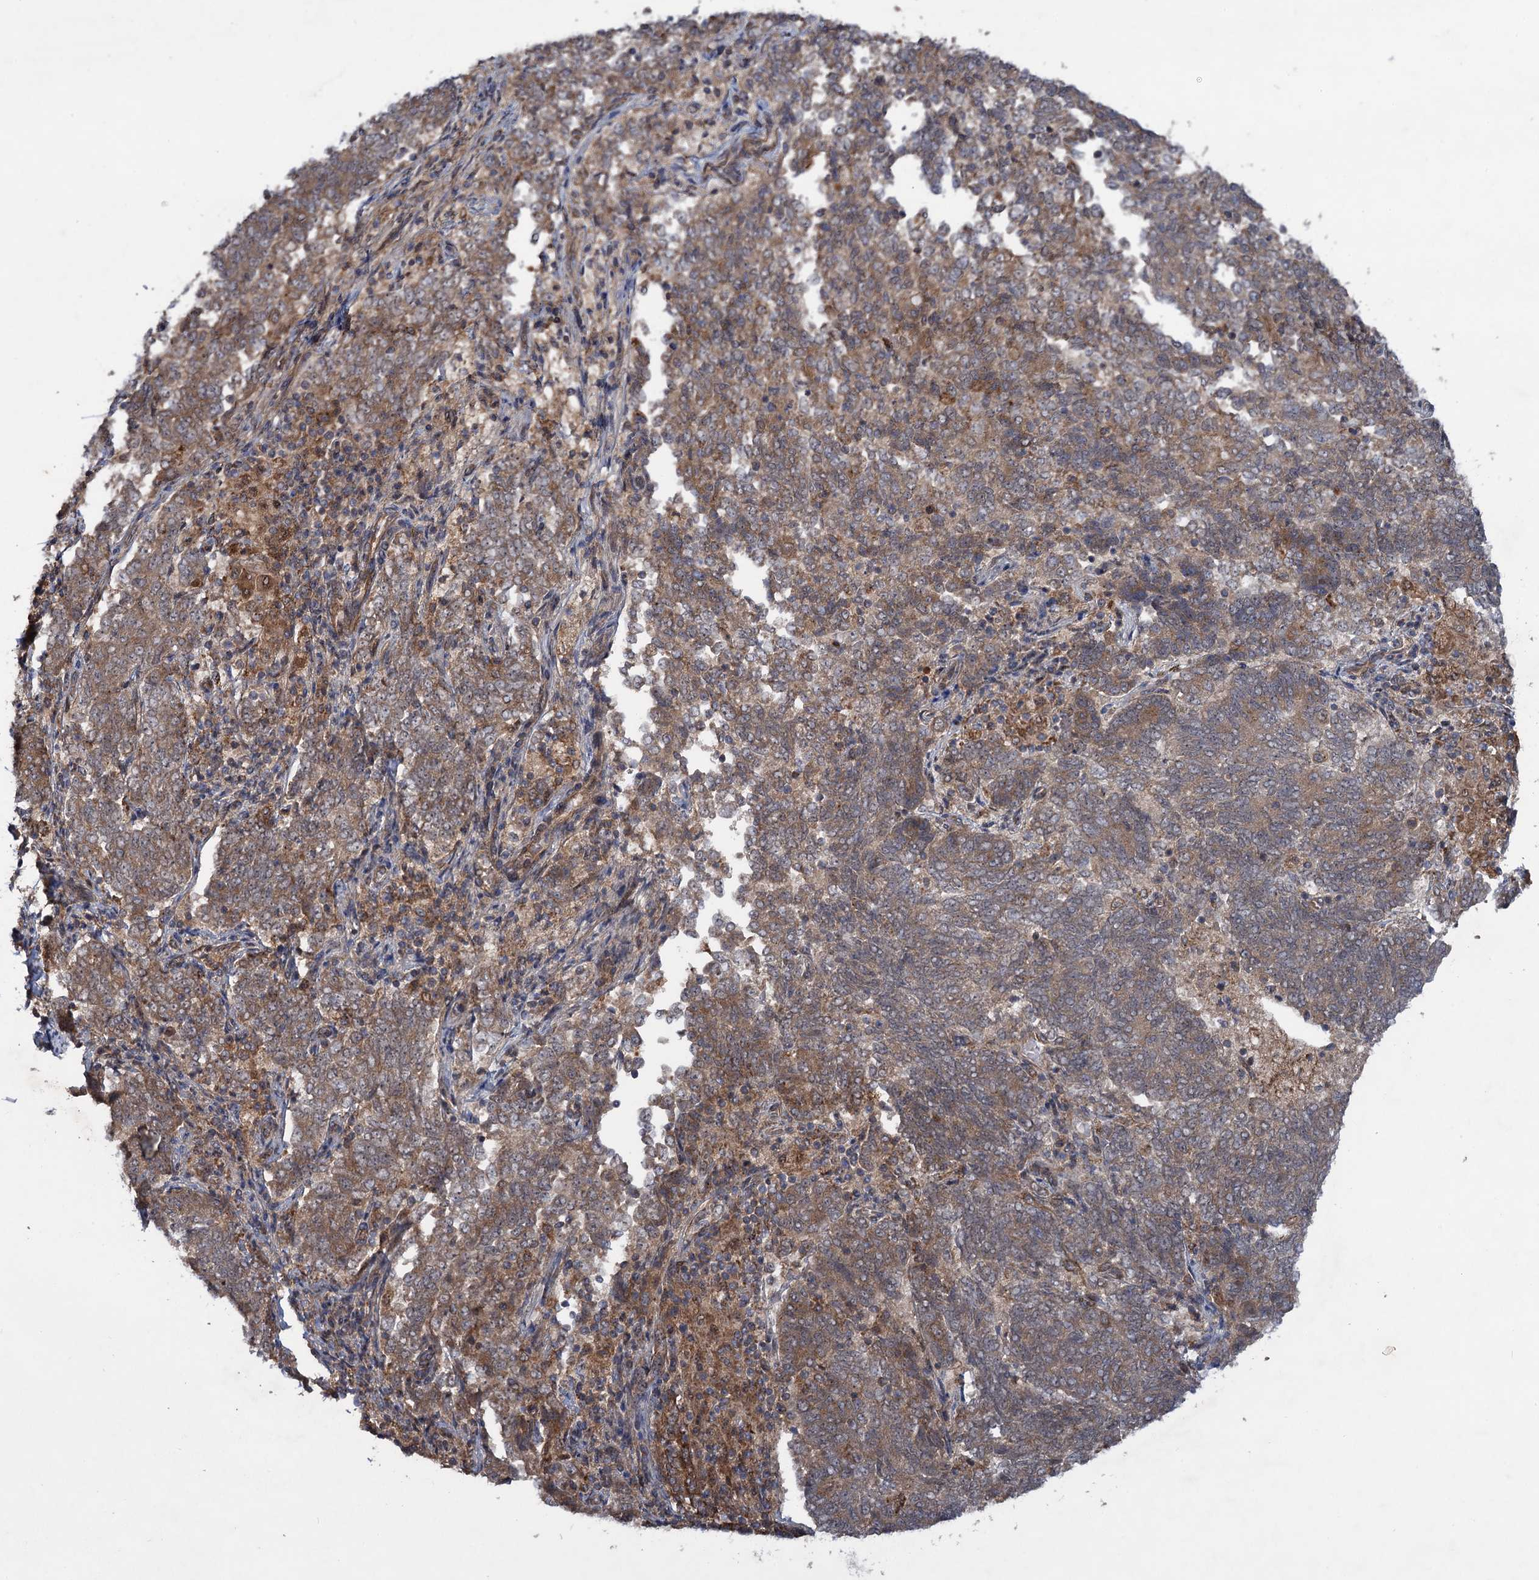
{"staining": {"intensity": "weak", "quantity": ">75%", "location": "cytoplasmic/membranous"}, "tissue": "endometrial cancer", "cell_type": "Tumor cells", "image_type": "cancer", "snomed": [{"axis": "morphology", "description": "Adenocarcinoma, NOS"}, {"axis": "topography", "description": "Endometrium"}], "caption": "Immunohistochemistry image of endometrial adenocarcinoma stained for a protein (brown), which exhibits low levels of weak cytoplasmic/membranous staining in about >75% of tumor cells.", "gene": "HAUS1", "patient": {"sex": "female", "age": 80}}